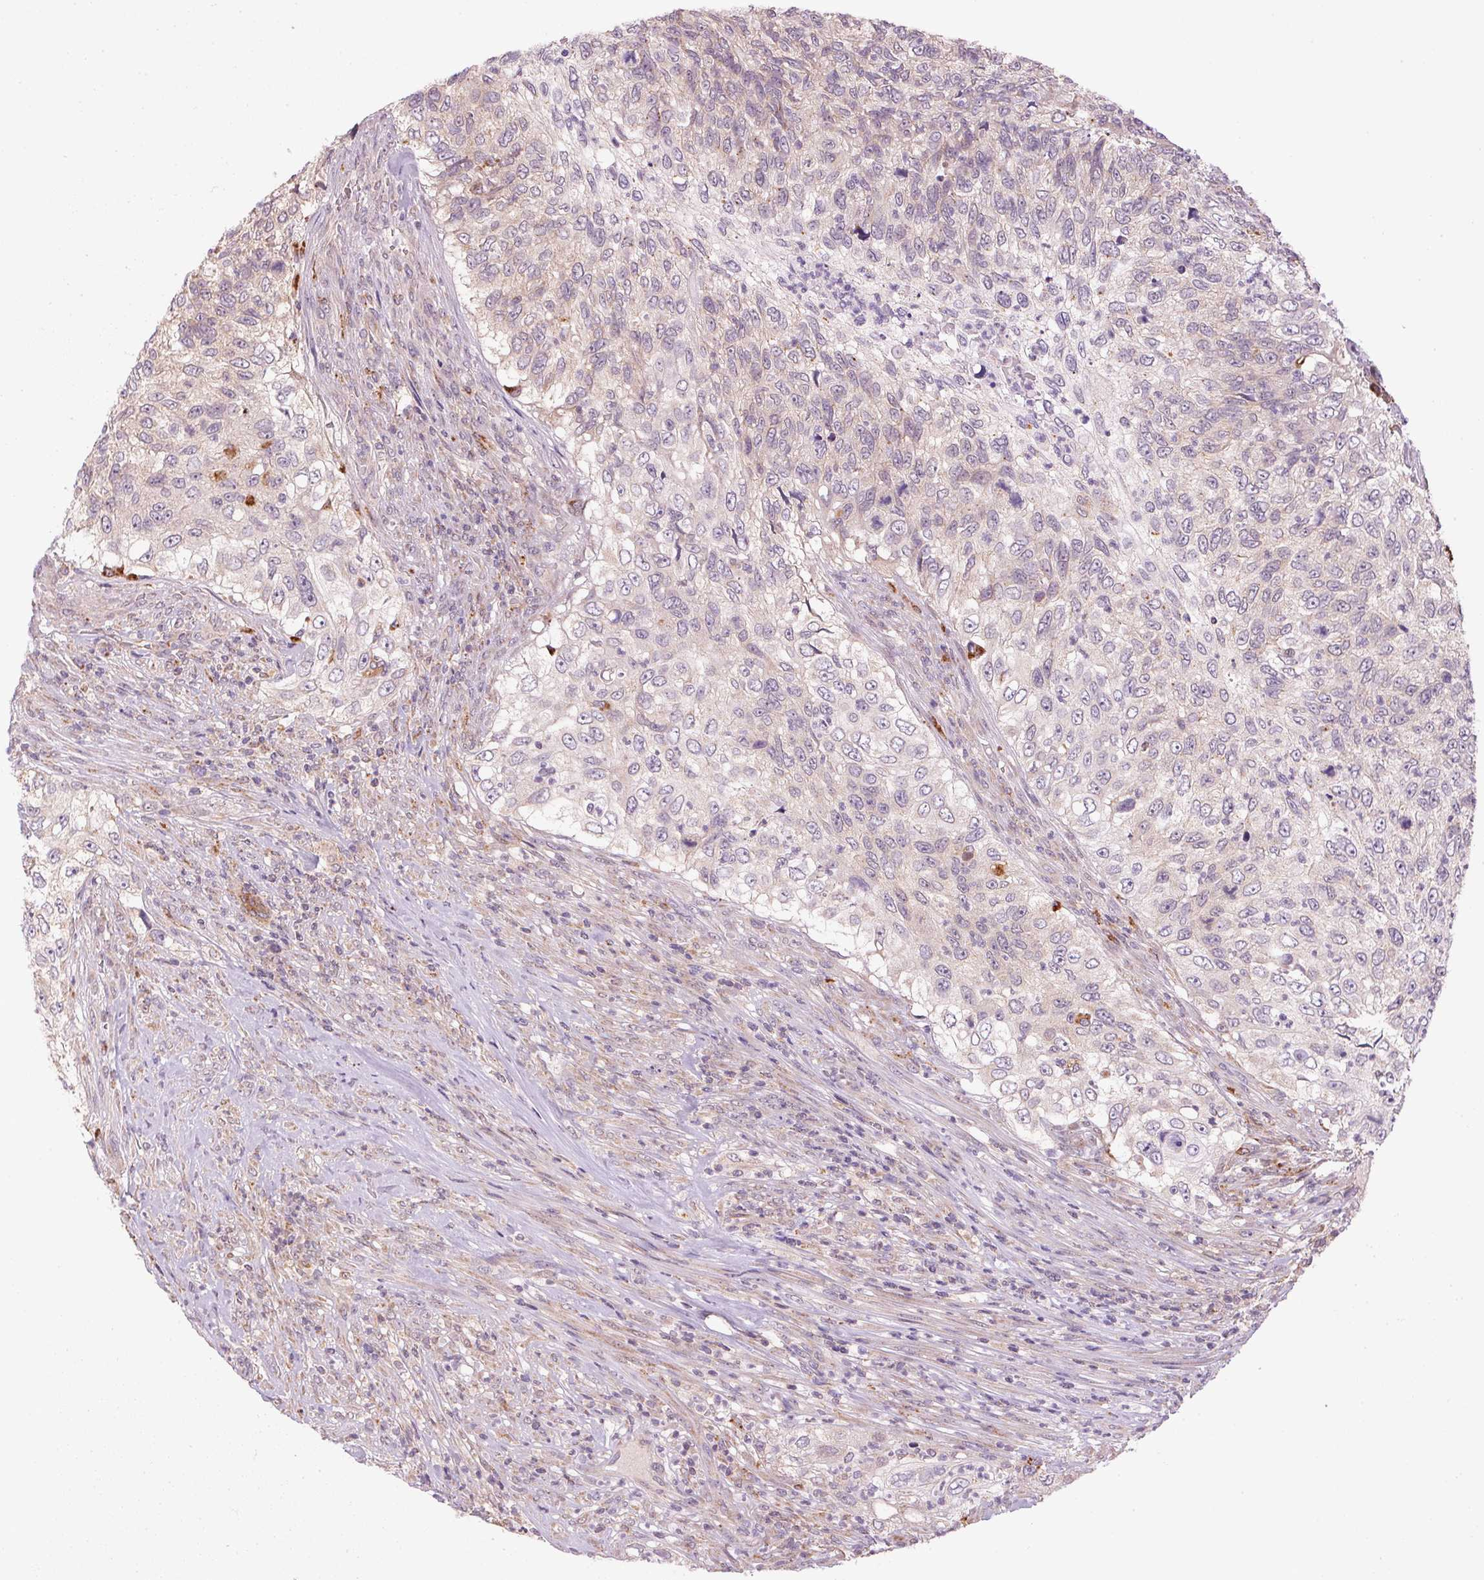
{"staining": {"intensity": "weak", "quantity": "<25%", "location": "cytoplasmic/membranous"}, "tissue": "urothelial cancer", "cell_type": "Tumor cells", "image_type": "cancer", "snomed": [{"axis": "morphology", "description": "Urothelial carcinoma, High grade"}, {"axis": "topography", "description": "Urinary bladder"}], "caption": "Tumor cells show no significant positivity in urothelial carcinoma (high-grade).", "gene": "ADH5", "patient": {"sex": "female", "age": 60}}